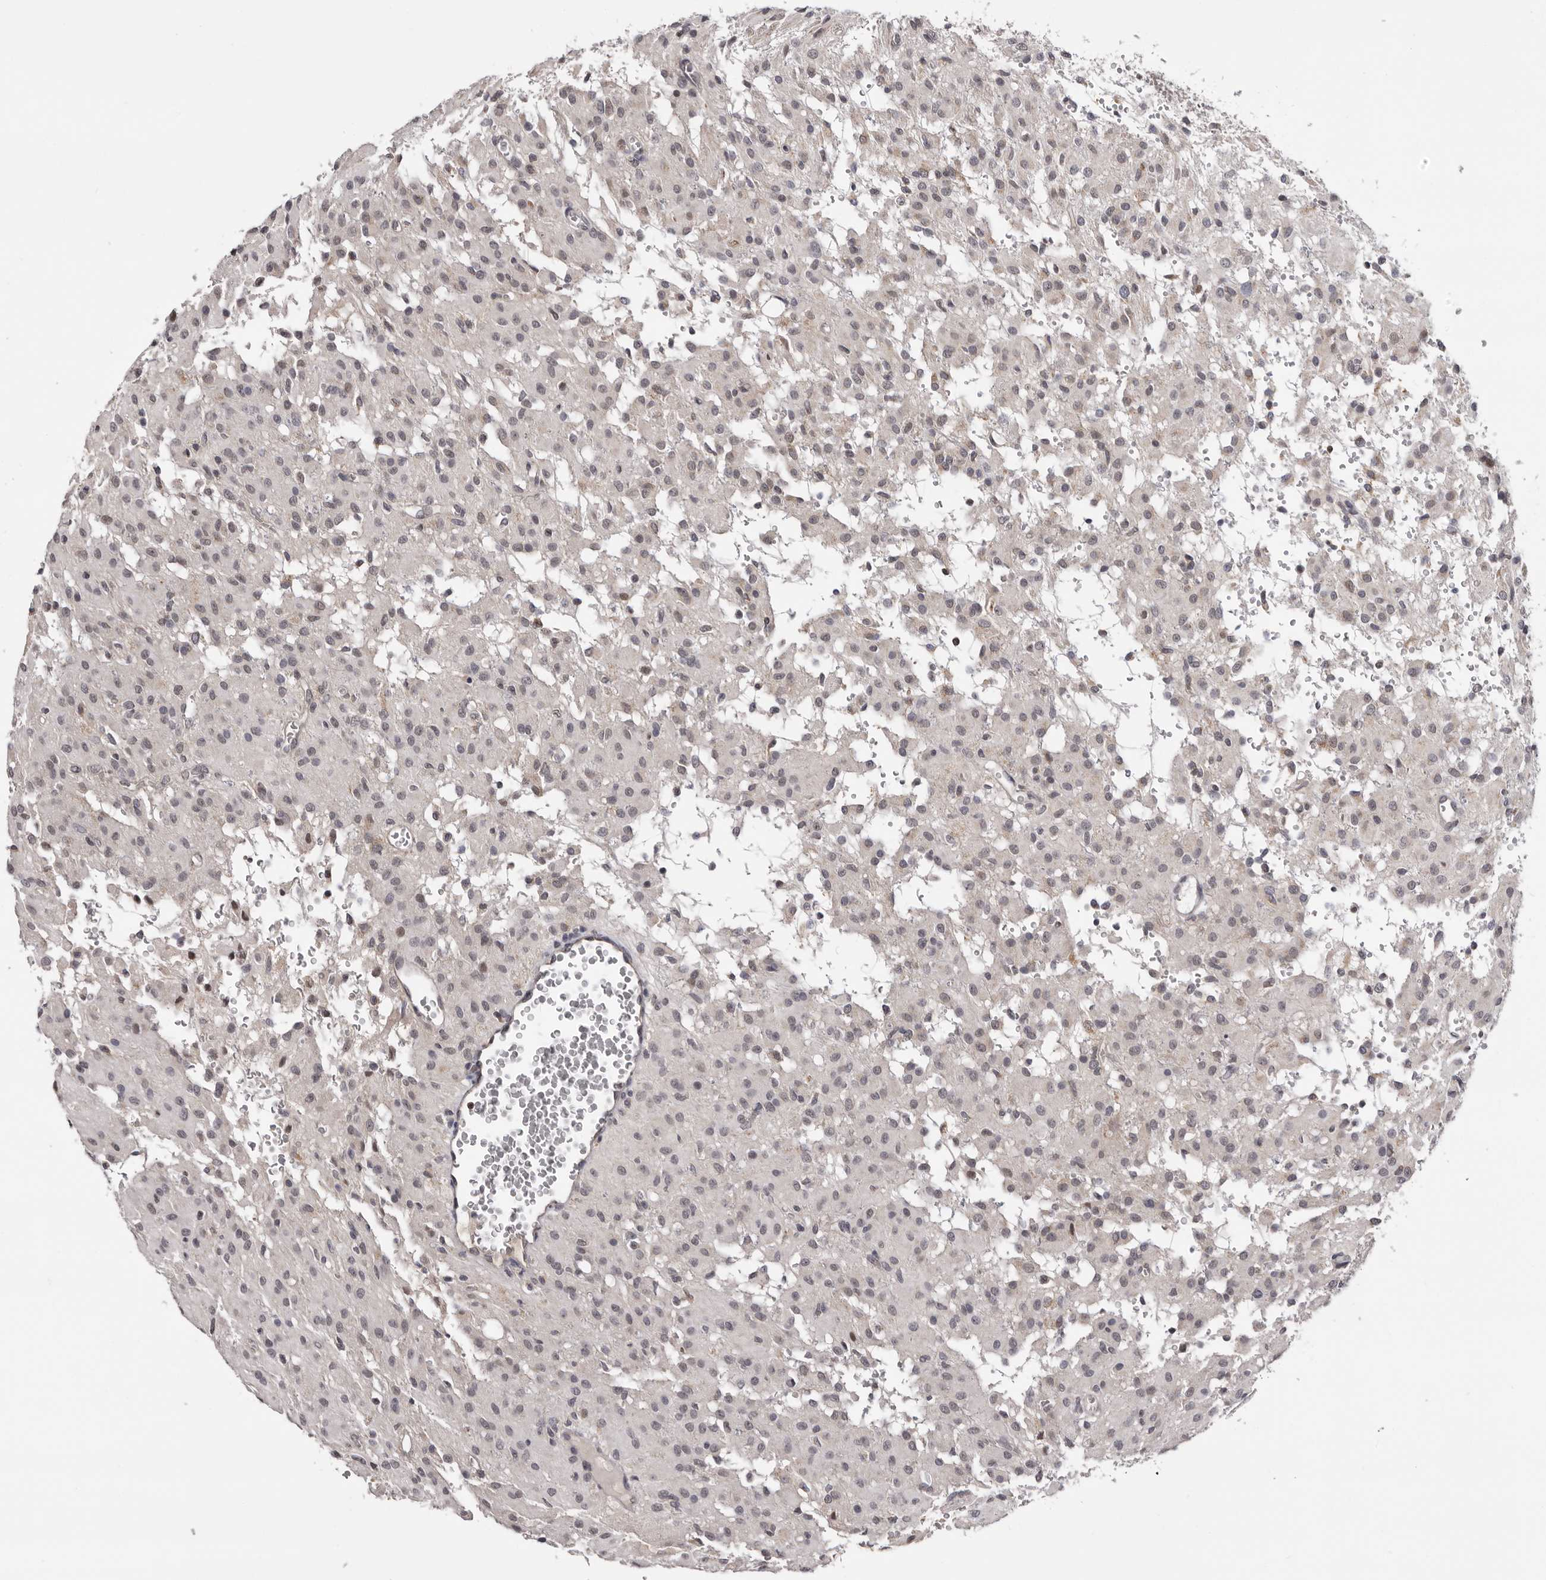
{"staining": {"intensity": "weak", "quantity": "25%-75%", "location": "nuclear"}, "tissue": "glioma", "cell_type": "Tumor cells", "image_type": "cancer", "snomed": [{"axis": "morphology", "description": "Glioma, malignant, High grade"}, {"axis": "topography", "description": "Brain"}], "caption": "A high-resolution photomicrograph shows immunohistochemistry (IHC) staining of high-grade glioma (malignant), which demonstrates weak nuclear staining in approximately 25%-75% of tumor cells.", "gene": "MOGAT2", "patient": {"sex": "female", "age": 59}}